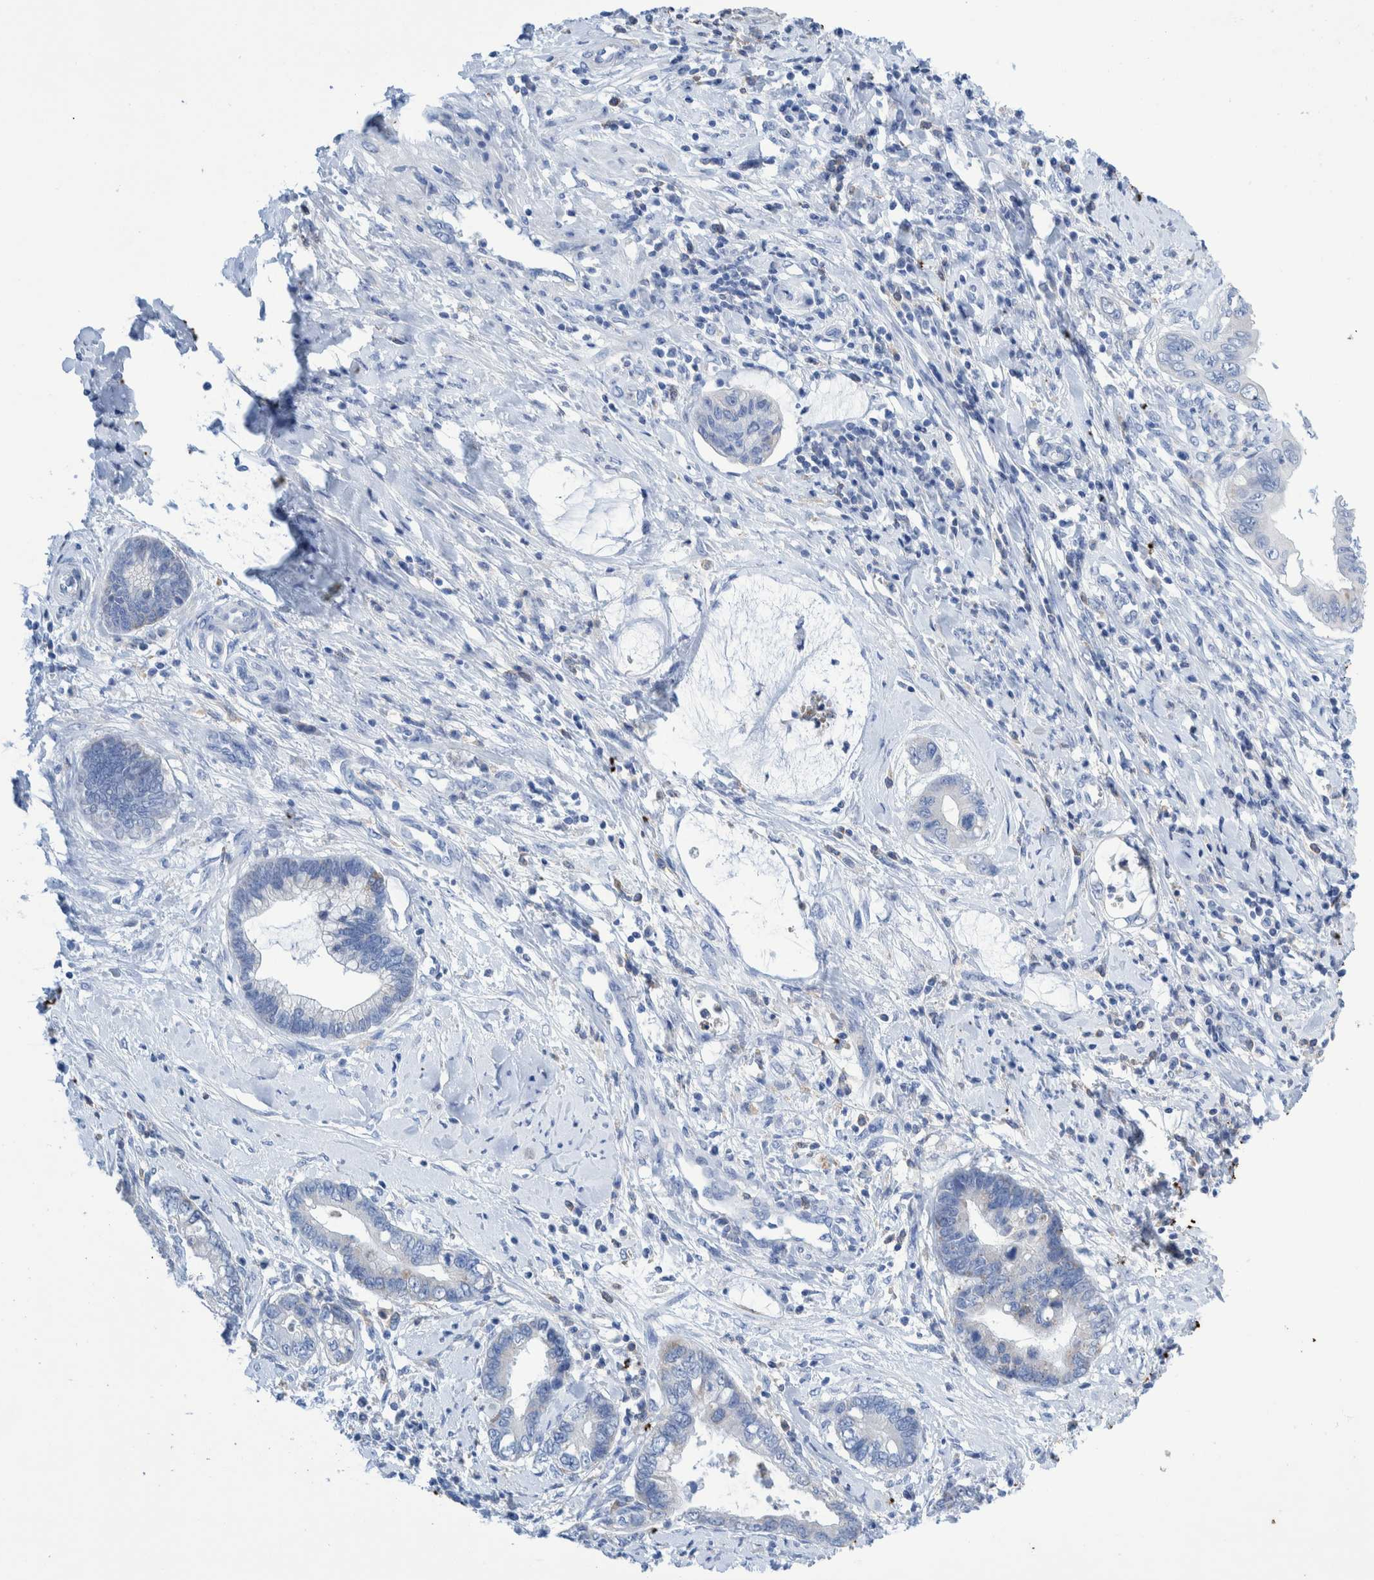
{"staining": {"intensity": "negative", "quantity": "none", "location": "none"}, "tissue": "cervical cancer", "cell_type": "Tumor cells", "image_type": "cancer", "snomed": [{"axis": "morphology", "description": "Adenocarcinoma, NOS"}, {"axis": "topography", "description": "Cervix"}], "caption": "This is a photomicrograph of immunohistochemistry staining of cervical cancer (adenocarcinoma), which shows no staining in tumor cells. The staining is performed using DAB brown chromogen with nuclei counter-stained in using hematoxylin.", "gene": "KRT14", "patient": {"sex": "female", "age": 44}}